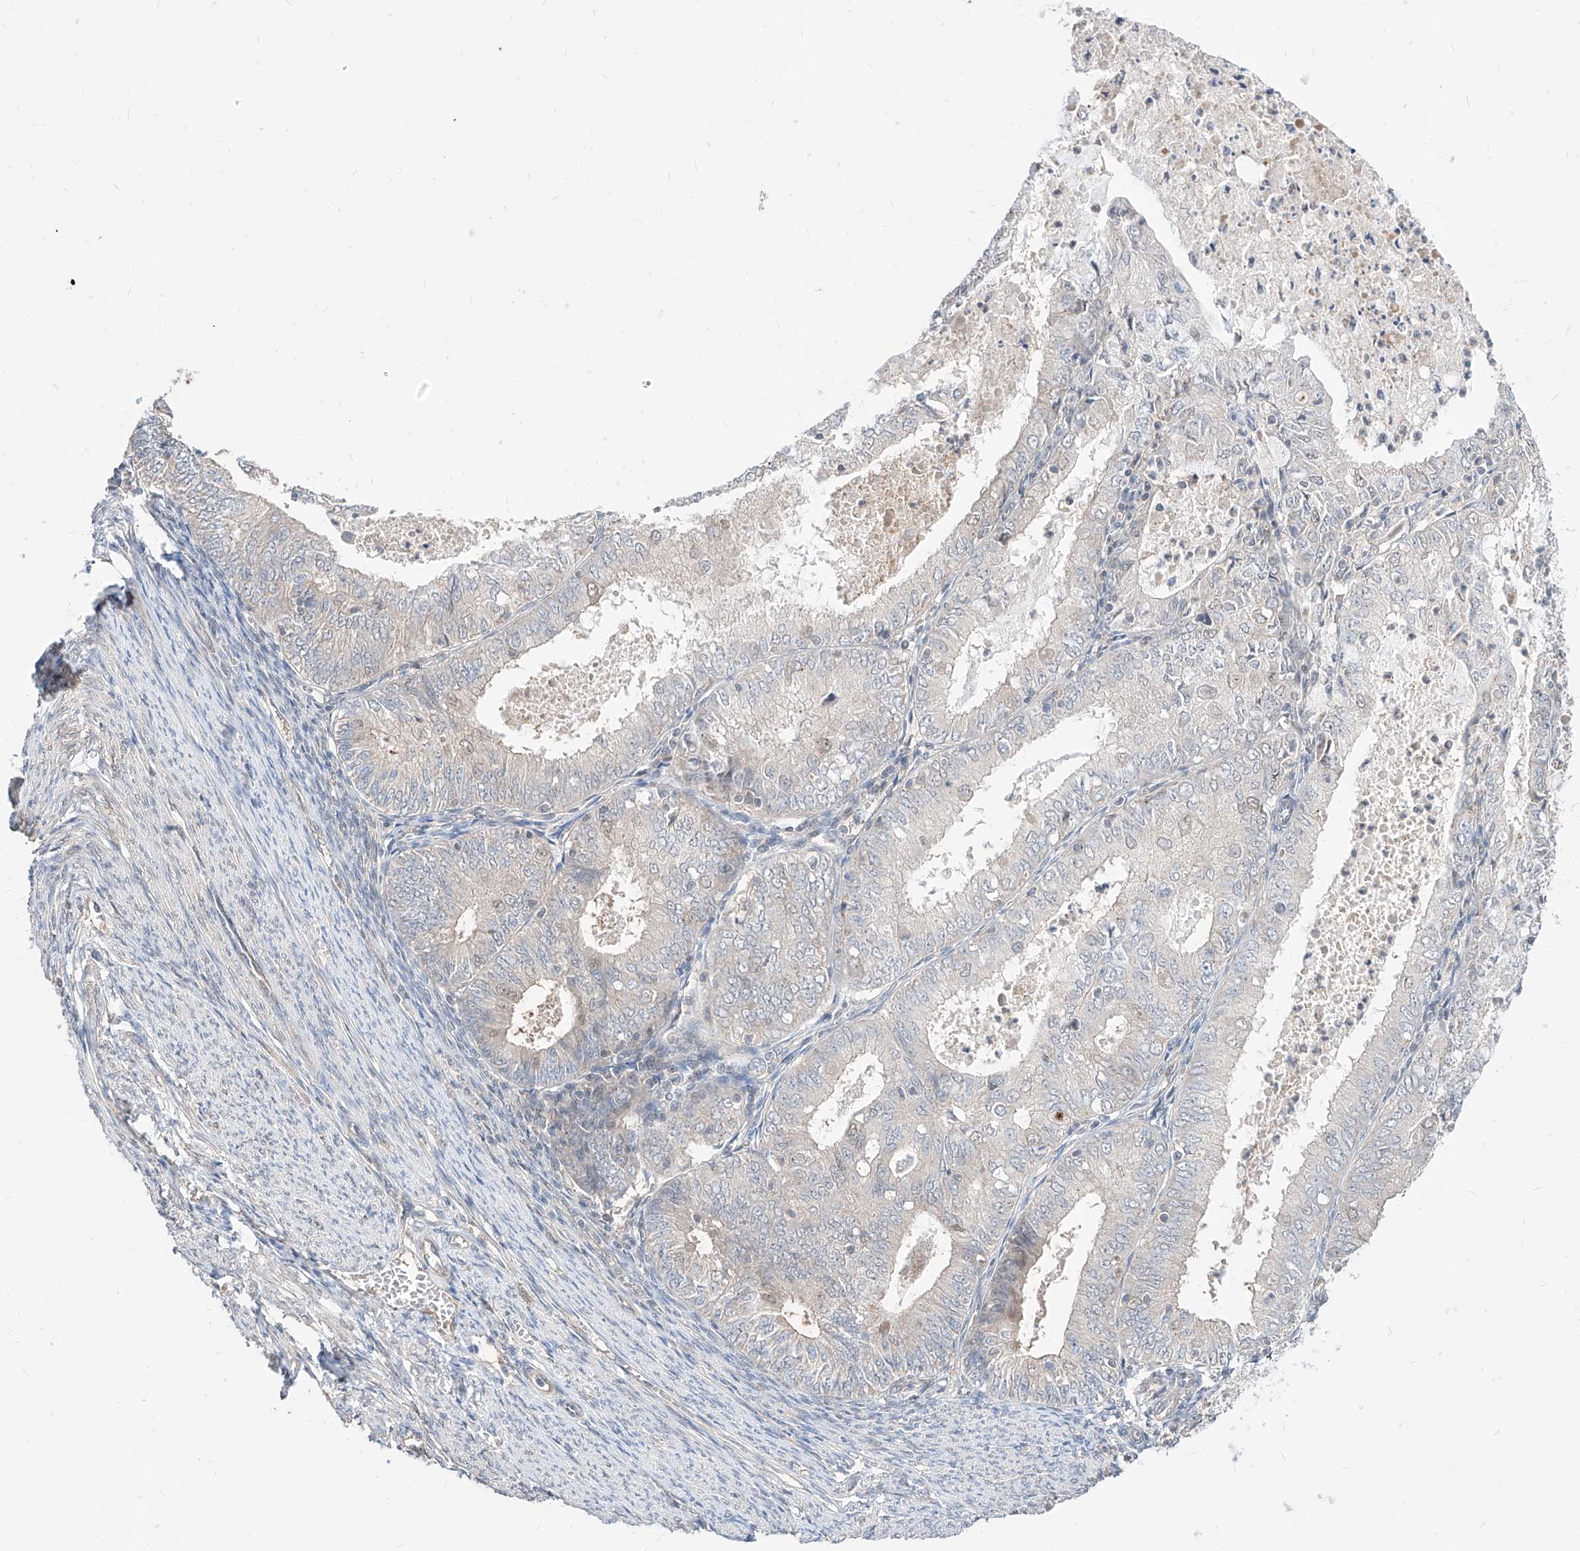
{"staining": {"intensity": "negative", "quantity": "none", "location": "none"}, "tissue": "endometrial cancer", "cell_type": "Tumor cells", "image_type": "cancer", "snomed": [{"axis": "morphology", "description": "Adenocarcinoma, NOS"}, {"axis": "topography", "description": "Endometrium"}], "caption": "High magnification brightfield microscopy of endometrial cancer (adenocarcinoma) stained with DAB (3,3'-diaminobenzidine) (brown) and counterstained with hematoxylin (blue): tumor cells show no significant staining.", "gene": "TSNAX", "patient": {"sex": "female", "age": 57}}